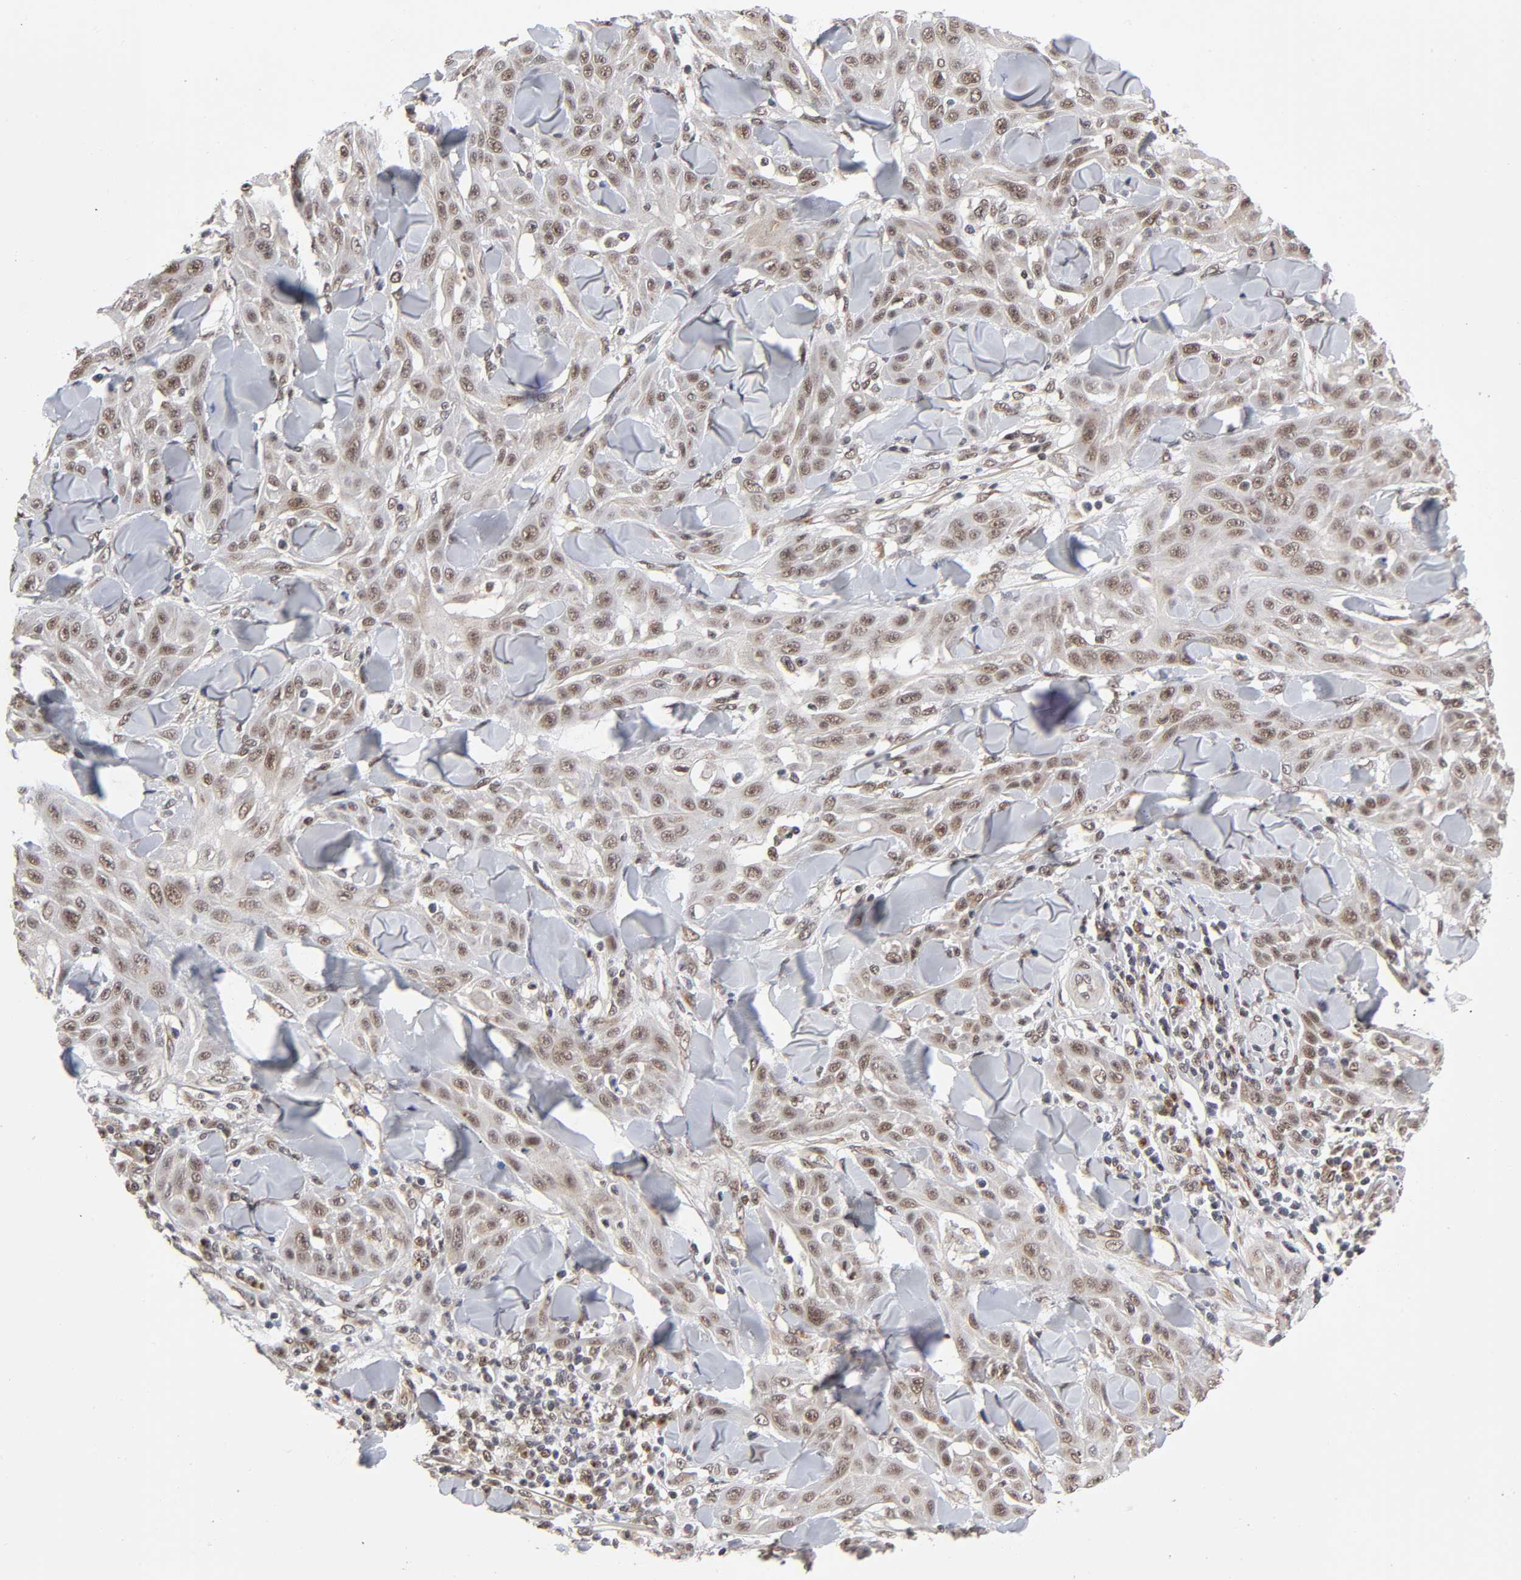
{"staining": {"intensity": "moderate", "quantity": ">75%", "location": "nuclear"}, "tissue": "skin cancer", "cell_type": "Tumor cells", "image_type": "cancer", "snomed": [{"axis": "morphology", "description": "Squamous cell carcinoma, NOS"}, {"axis": "topography", "description": "Skin"}], "caption": "High-power microscopy captured an immunohistochemistry micrograph of squamous cell carcinoma (skin), revealing moderate nuclear expression in about >75% of tumor cells. Nuclei are stained in blue.", "gene": "EP300", "patient": {"sex": "male", "age": 24}}